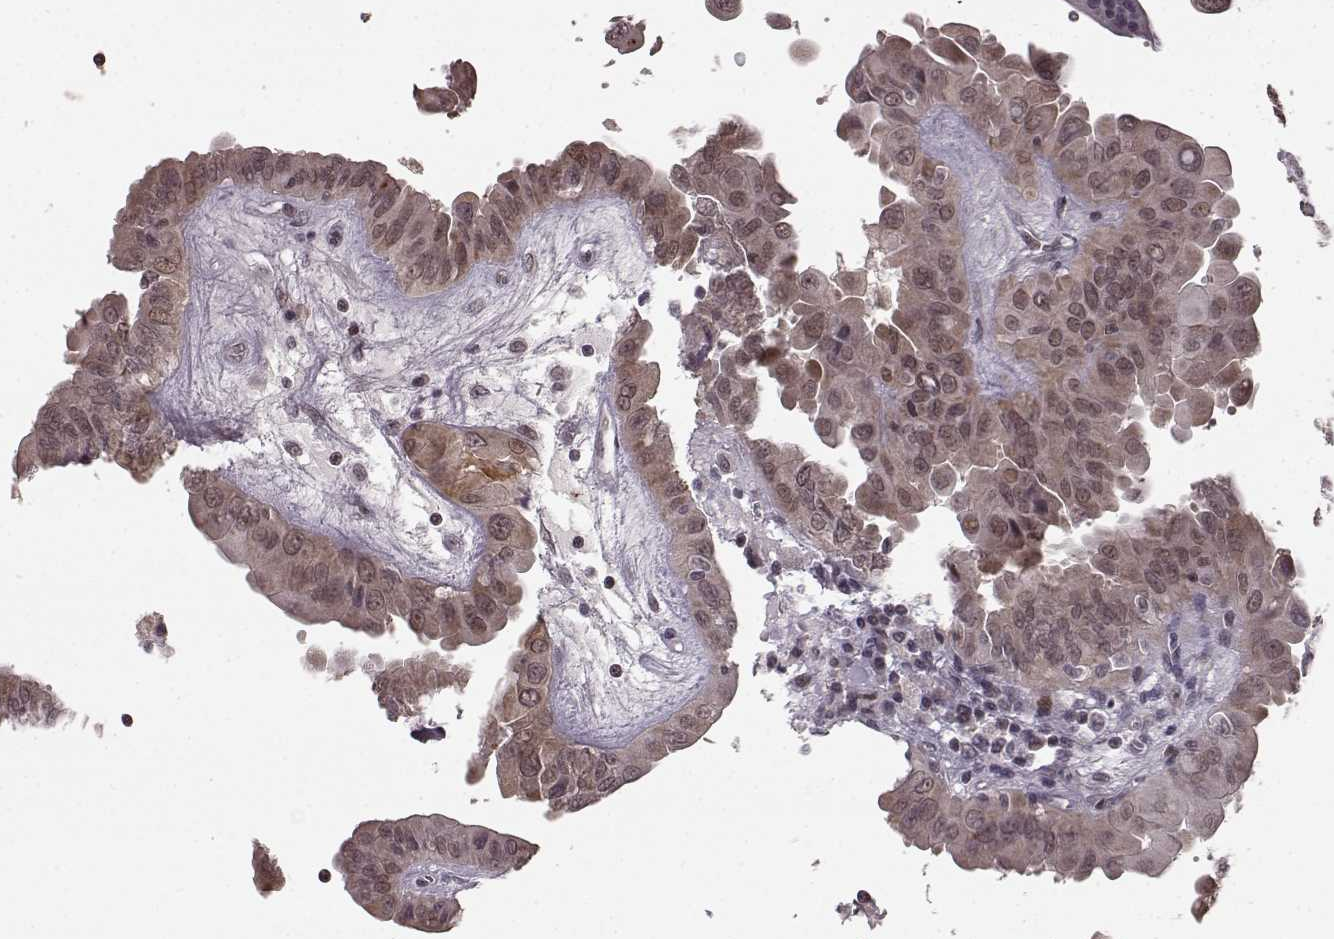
{"staining": {"intensity": "weak", "quantity": ">75%", "location": "cytoplasmic/membranous"}, "tissue": "thyroid cancer", "cell_type": "Tumor cells", "image_type": "cancer", "snomed": [{"axis": "morphology", "description": "Papillary adenocarcinoma, NOS"}, {"axis": "topography", "description": "Thyroid gland"}], "caption": "Immunohistochemical staining of thyroid cancer shows low levels of weak cytoplasmic/membranous protein staining in approximately >75% of tumor cells.", "gene": "PLCB4", "patient": {"sex": "female", "age": 37}}